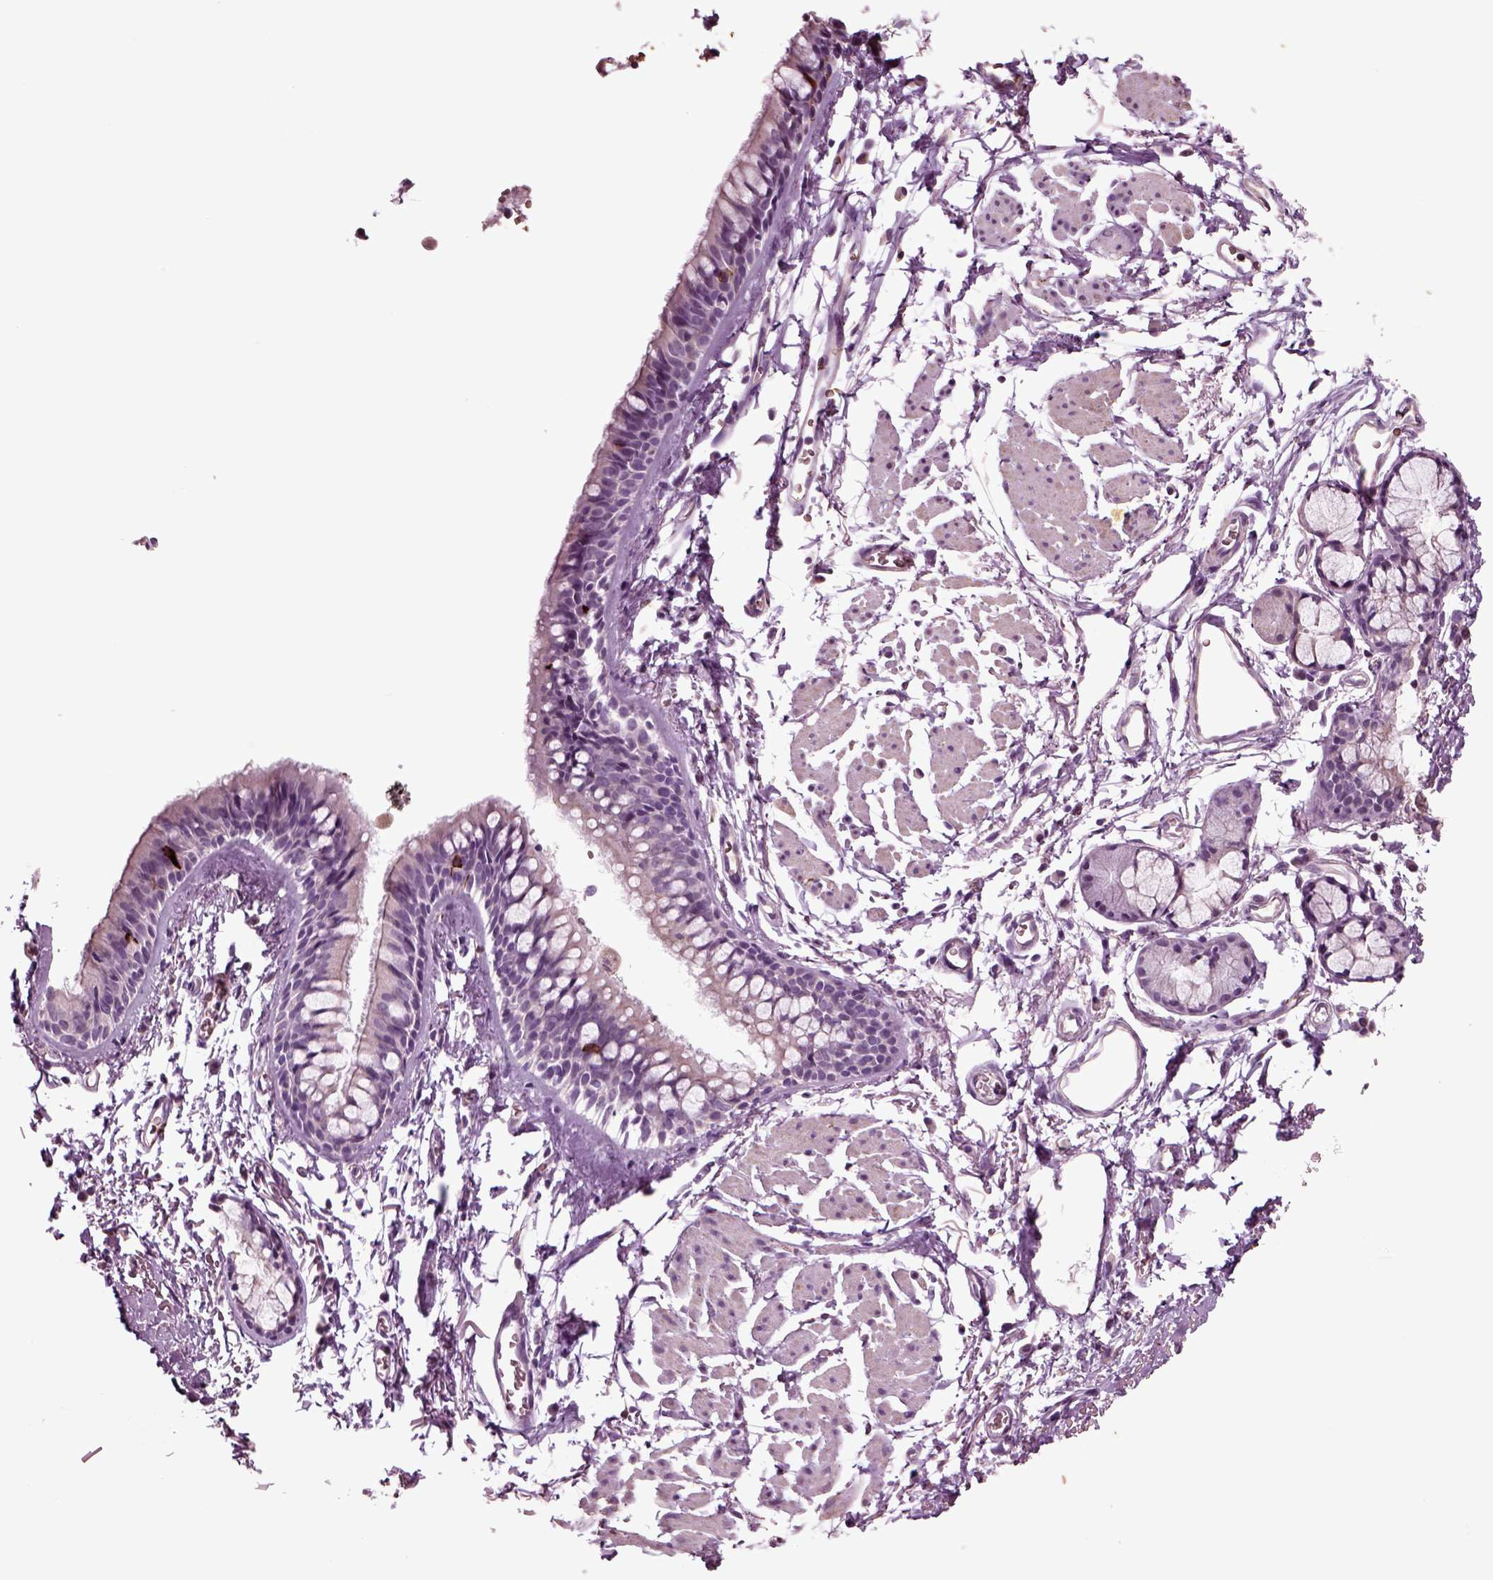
{"staining": {"intensity": "negative", "quantity": "none", "location": "none"}, "tissue": "soft tissue", "cell_type": "Fibroblasts", "image_type": "normal", "snomed": [{"axis": "morphology", "description": "Normal tissue, NOS"}, {"axis": "topography", "description": "Cartilage tissue"}, {"axis": "topography", "description": "Bronchus"}], "caption": "Immunohistochemistry (IHC) of unremarkable soft tissue demonstrates no expression in fibroblasts. (DAB (3,3'-diaminobenzidine) immunohistochemistry with hematoxylin counter stain).", "gene": "CHGB", "patient": {"sex": "female", "age": 79}}